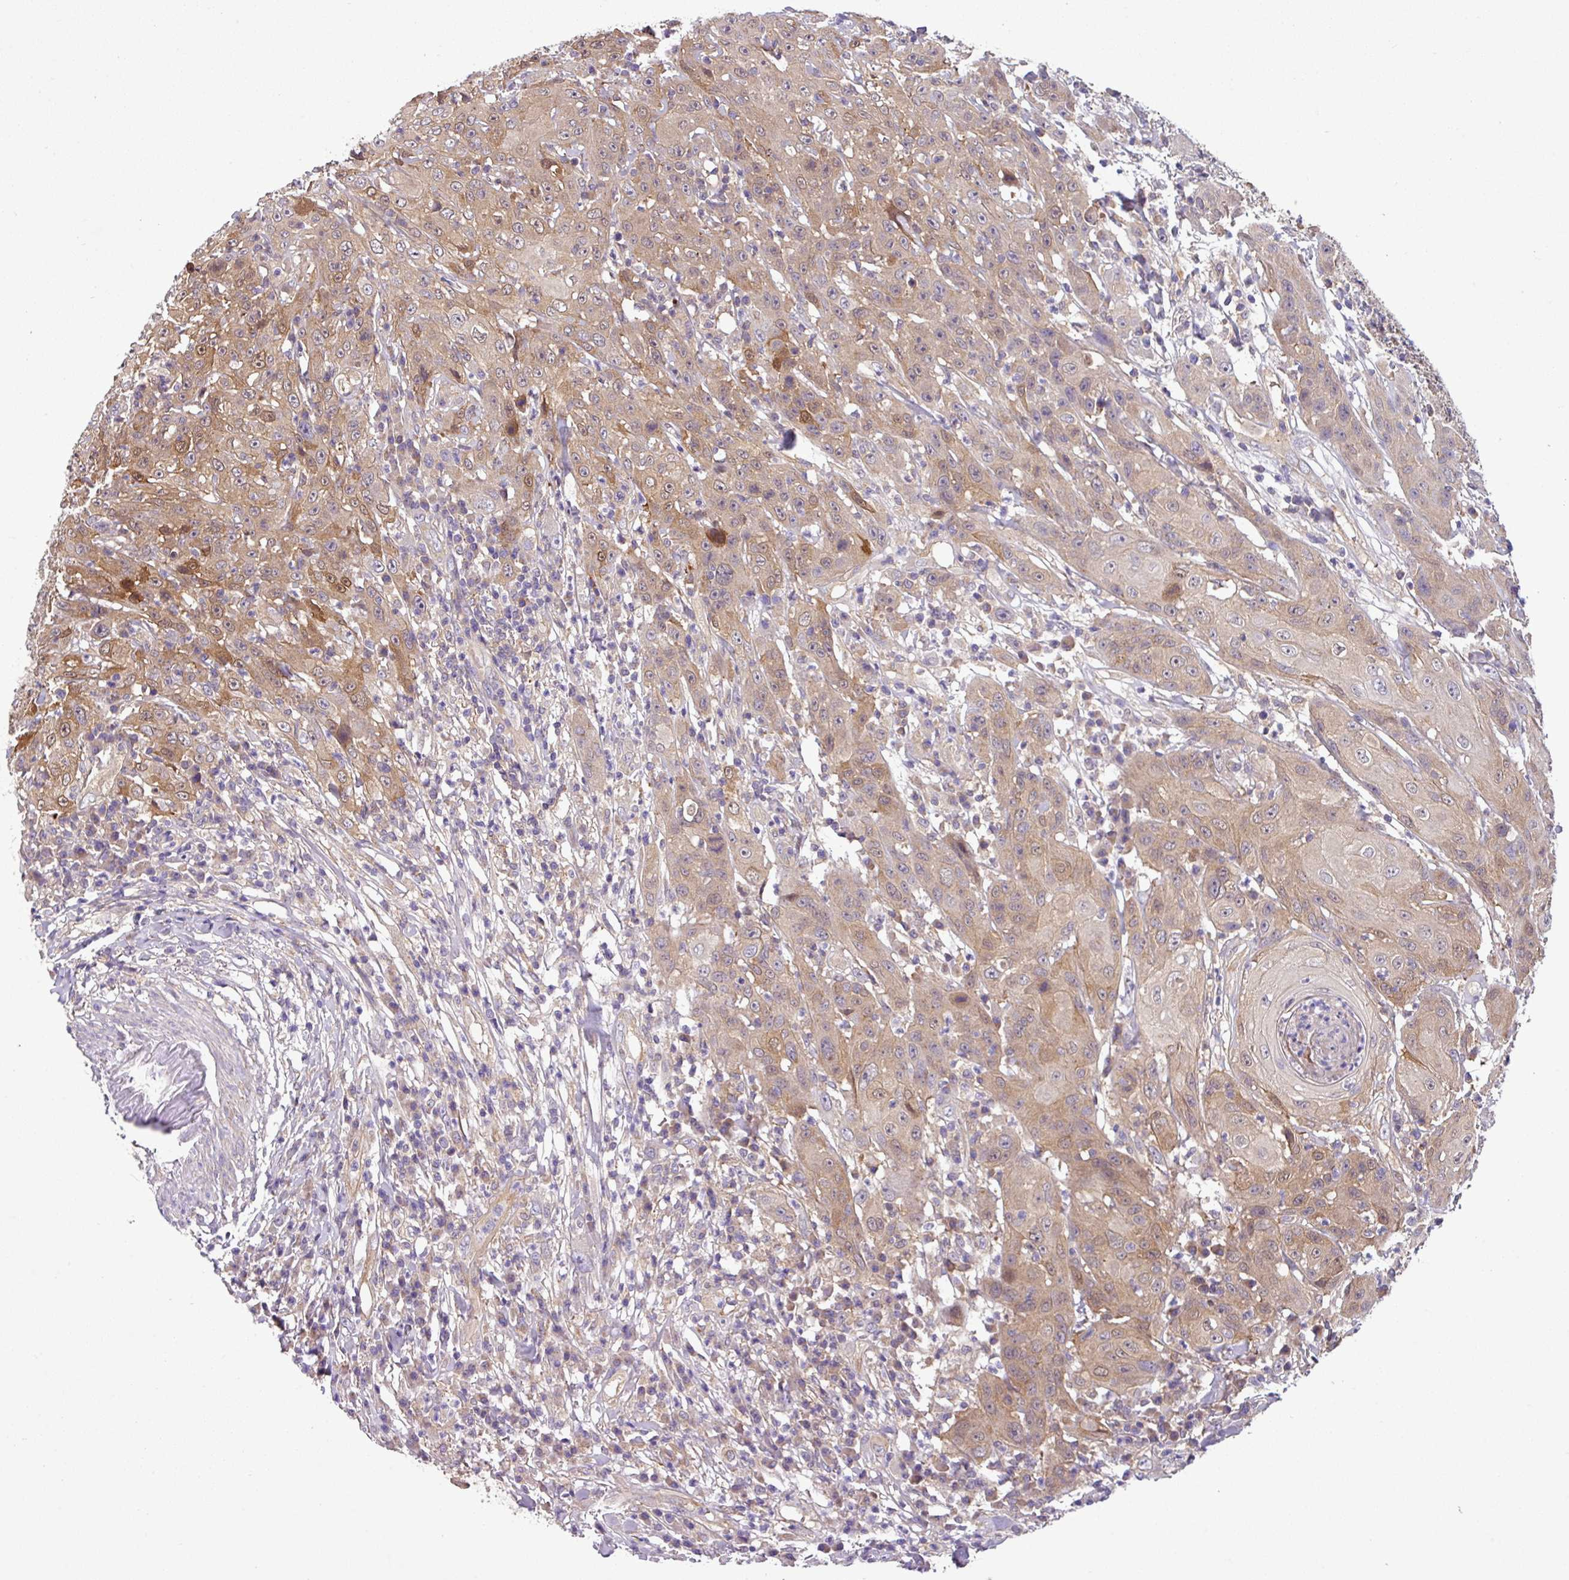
{"staining": {"intensity": "weak", "quantity": ">75%", "location": "cytoplasmic/membranous"}, "tissue": "head and neck cancer", "cell_type": "Tumor cells", "image_type": "cancer", "snomed": [{"axis": "morphology", "description": "Squamous cell carcinoma, NOS"}, {"axis": "topography", "description": "Skin"}, {"axis": "topography", "description": "Head-Neck"}], "caption": "Human squamous cell carcinoma (head and neck) stained with a protein marker displays weak staining in tumor cells.", "gene": "SLC23A2", "patient": {"sex": "male", "age": 80}}